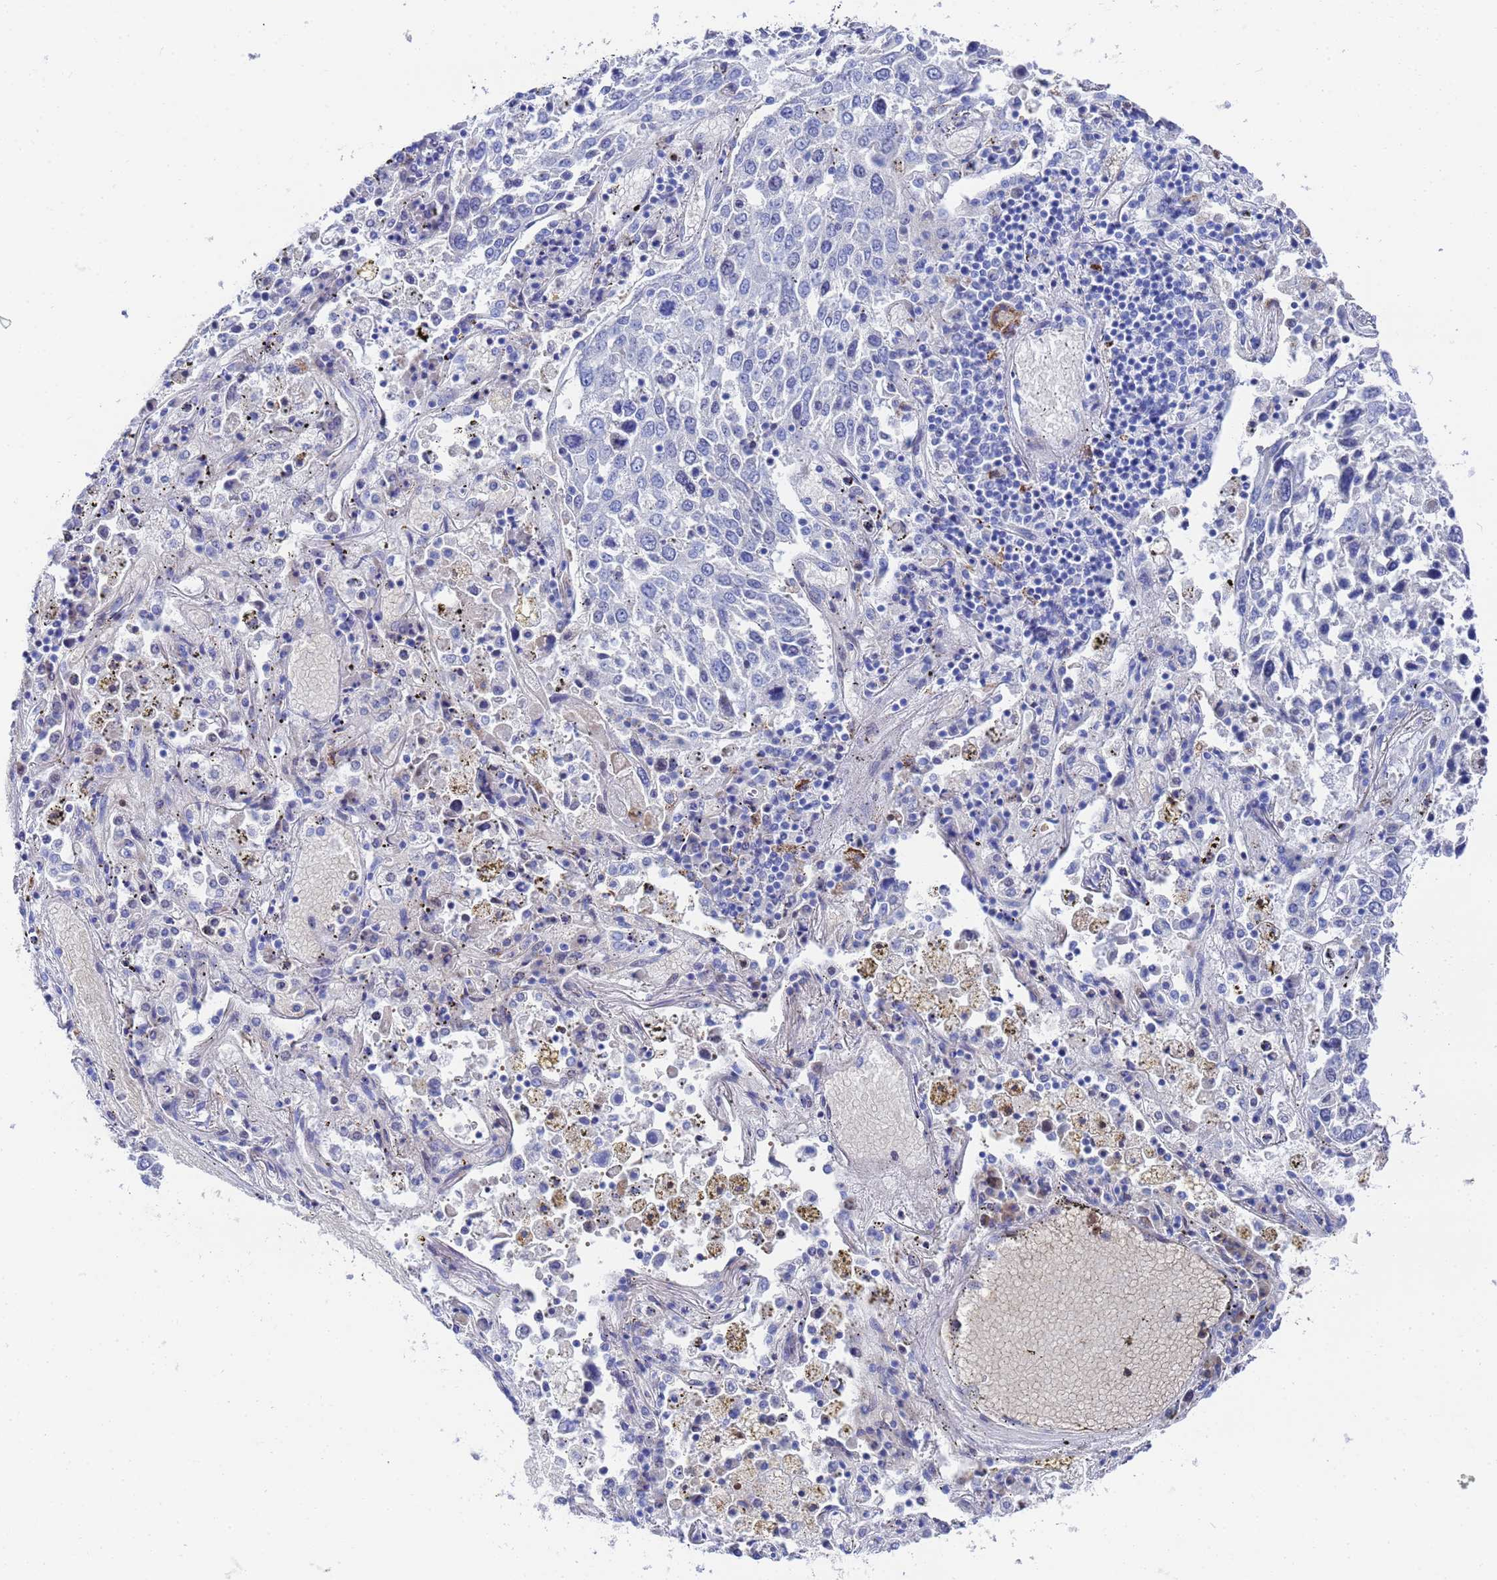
{"staining": {"intensity": "negative", "quantity": "none", "location": "none"}, "tissue": "lung cancer", "cell_type": "Tumor cells", "image_type": "cancer", "snomed": [{"axis": "morphology", "description": "Squamous cell carcinoma, NOS"}, {"axis": "topography", "description": "Lung"}], "caption": "High magnification brightfield microscopy of lung cancer stained with DAB (brown) and counterstained with hematoxylin (blue): tumor cells show no significant staining.", "gene": "ZNF26", "patient": {"sex": "male", "age": 65}}